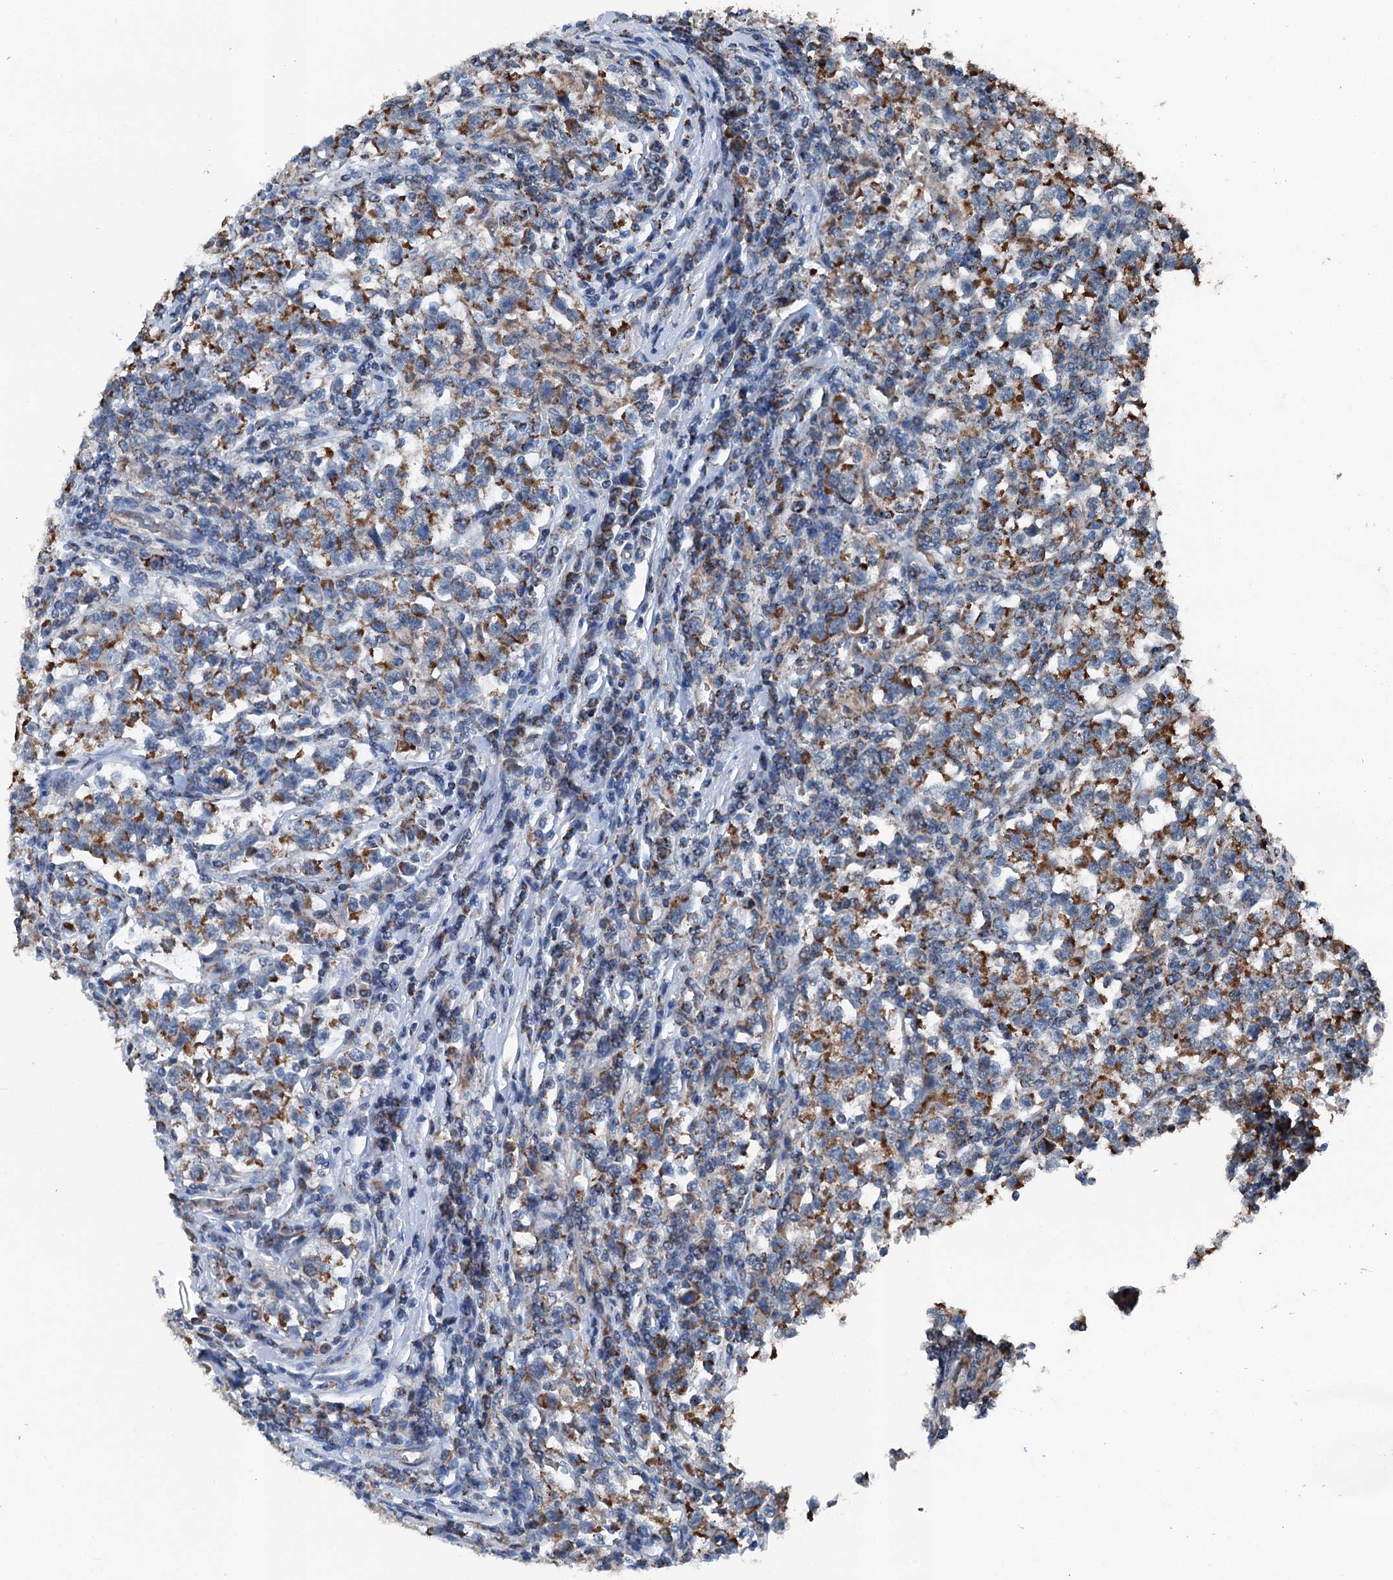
{"staining": {"intensity": "moderate", "quantity": "25%-75%", "location": "cytoplasmic/membranous"}, "tissue": "testis cancer", "cell_type": "Tumor cells", "image_type": "cancer", "snomed": [{"axis": "morphology", "description": "Normal tissue, NOS"}, {"axis": "morphology", "description": "Seminoma, NOS"}, {"axis": "topography", "description": "Testis"}], "caption": "A histopathology image showing moderate cytoplasmic/membranous positivity in about 25%-75% of tumor cells in seminoma (testis), as visualized by brown immunohistochemical staining.", "gene": "TRPT1", "patient": {"sex": "male", "age": 43}}